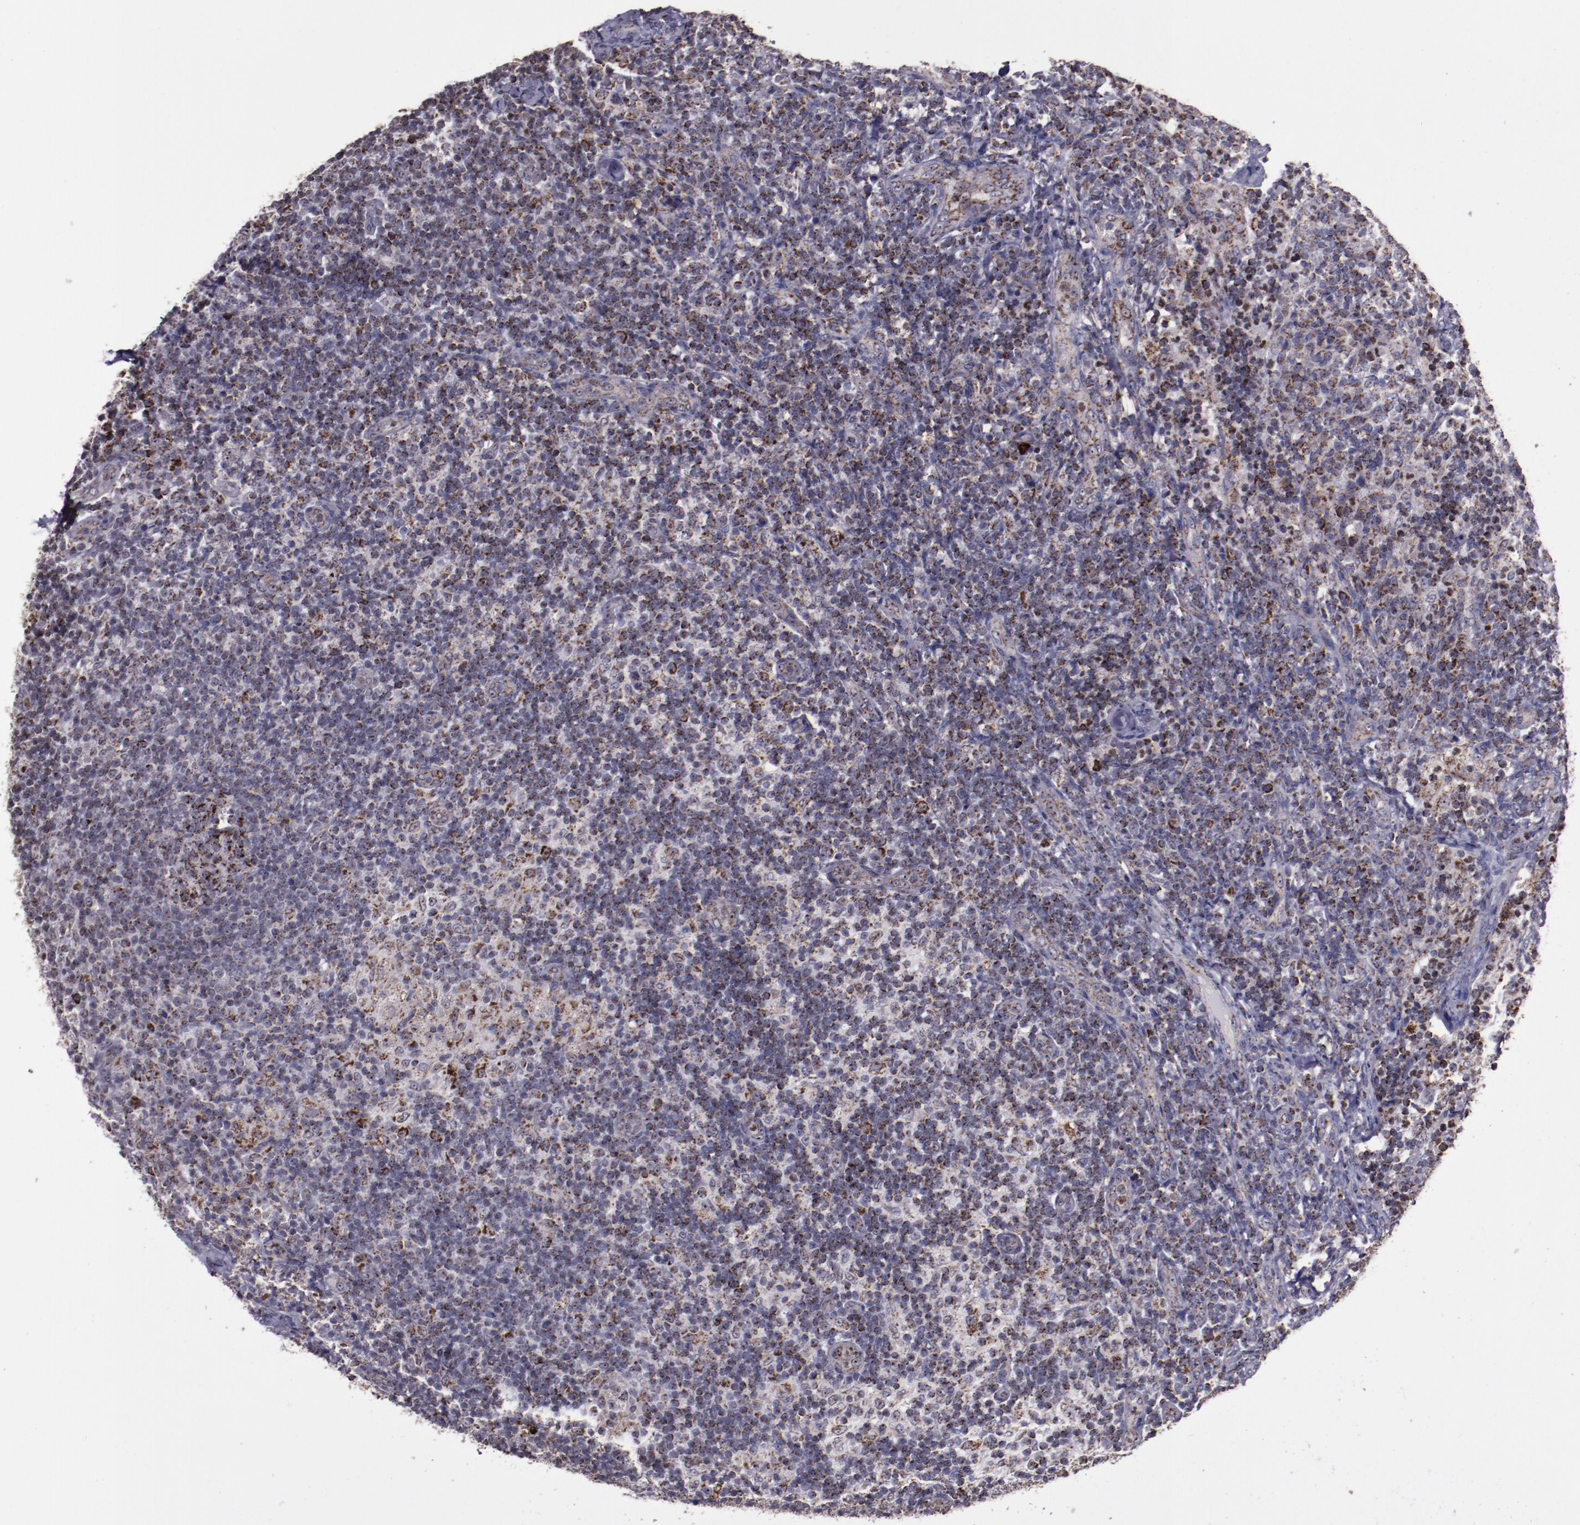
{"staining": {"intensity": "strong", "quantity": "25%-75%", "location": "cytoplasmic/membranous"}, "tissue": "lymph node", "cell_type": "Germinal center cells", "image_type": "normal", "snomed": [{"axis": "morphology", "description": "Normal tissue, NOS"}, {"axis": "morphology", "description": "Inflammation, NOS"}, {"axis": "topography", "description": "Lymph node"}], "caption": "Protein expression by immunohistochemistry (IHC) exhibits strong cytoplasmic/membranous positivity in approximately 25%-75% of germinal center cells in benign lymph node.", "gene": "LONP1", "patient": {"sex": "male", "age": 46}}